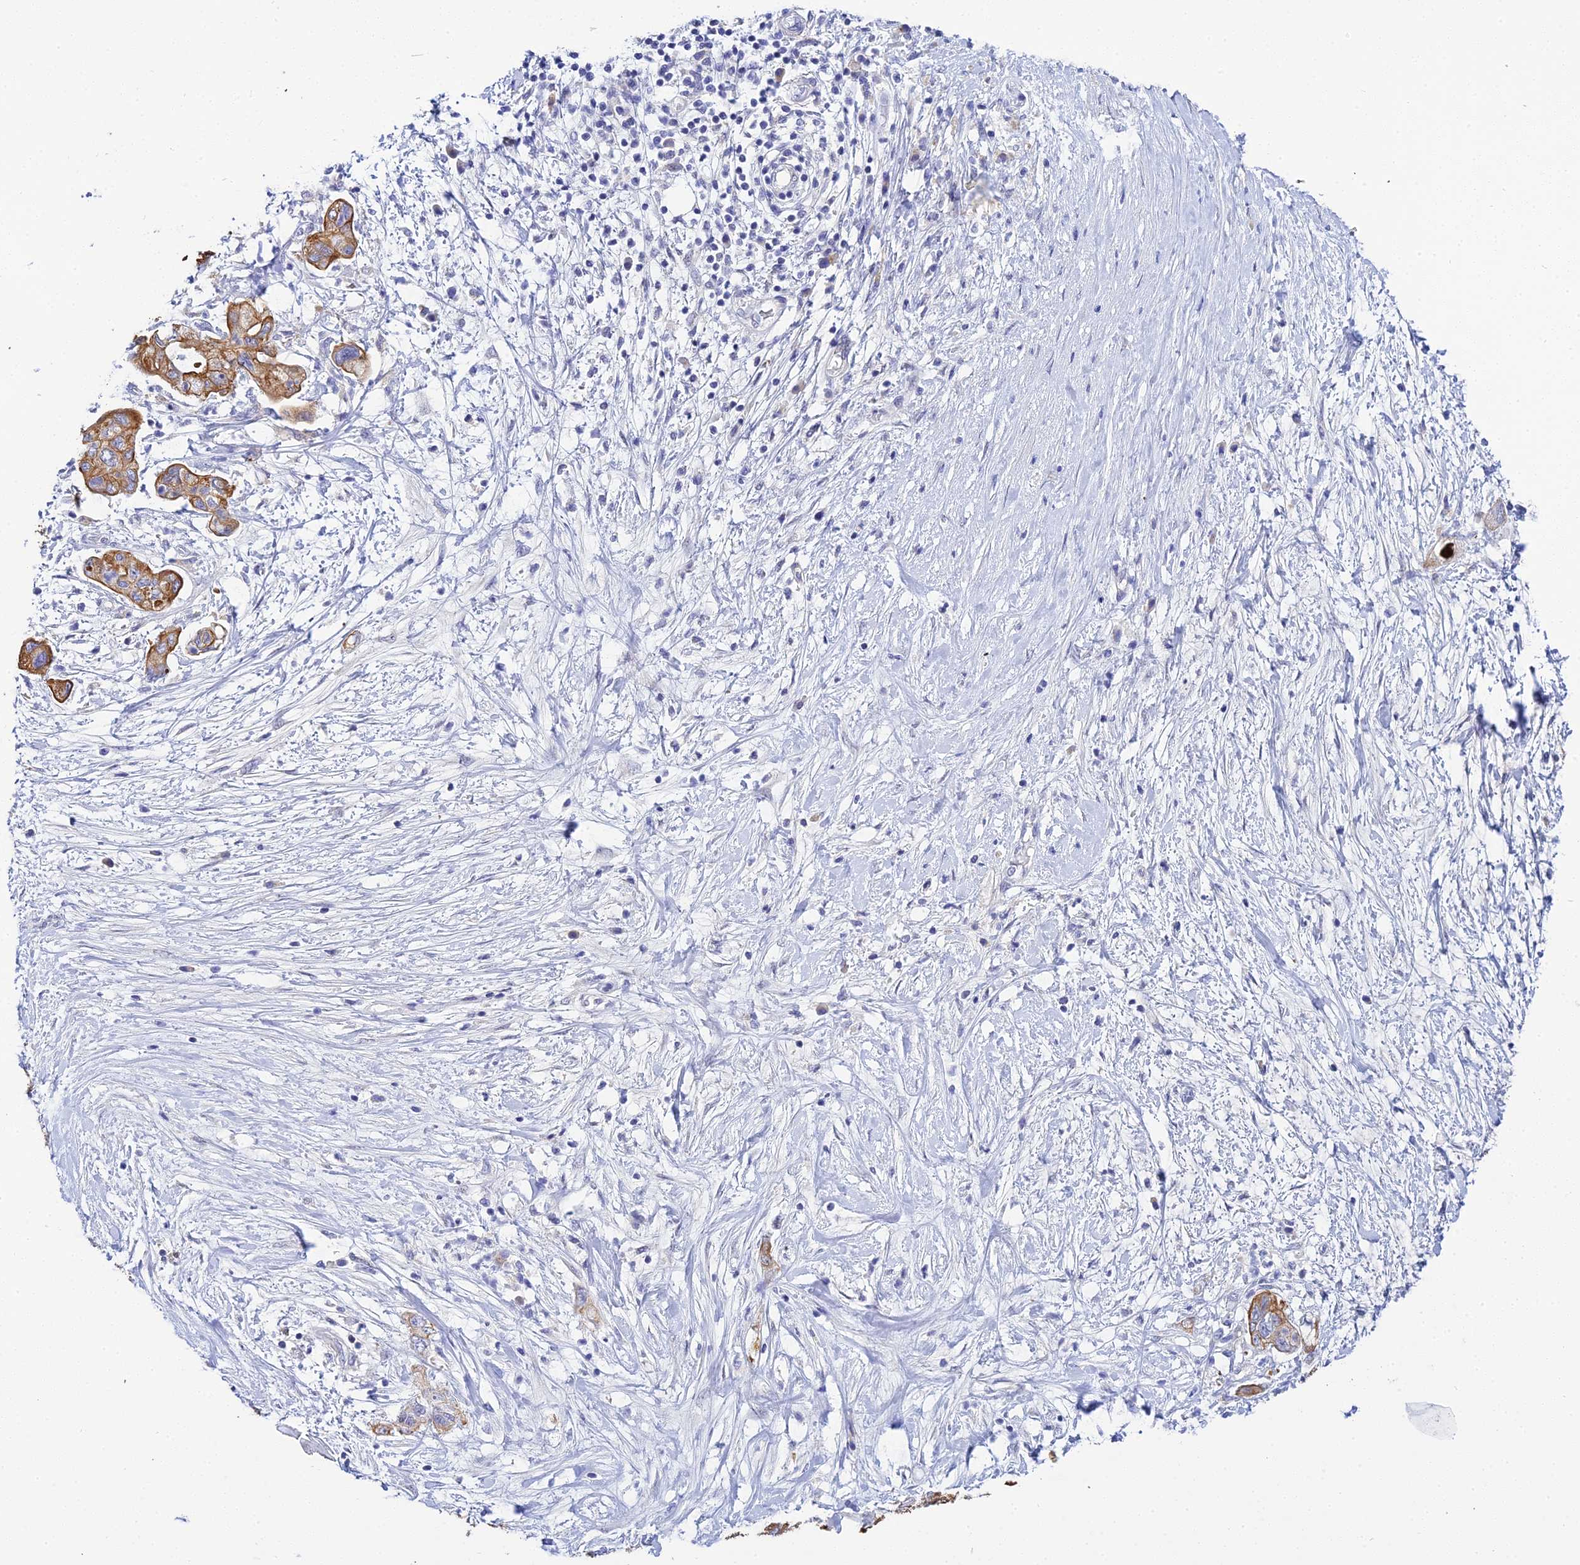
{"staining": {"intensity": "strong", "quantity": ">75%", "location": "cytoplasmic/membranous"}, "tissue": "pancreatic cancer", "cell_type": "Tumor cells", "image_type": "cancer", "snomed": [{"axis": "morphology", "description": "Adenocarcinoma, NOS"}, {"axis": "topography", "description": "Pancreas"}], "caption": "Pancreatic adenocarcinoma stained with immunohistochemistry shows strong cytoplasmic/membranous positivity in approximately >75% of tumor cells. (DAB IHC, brown staining for protein, blue staining for nuclei).", "gene": "ZXDA", "patient": {"sex": "female", "age": 73}}